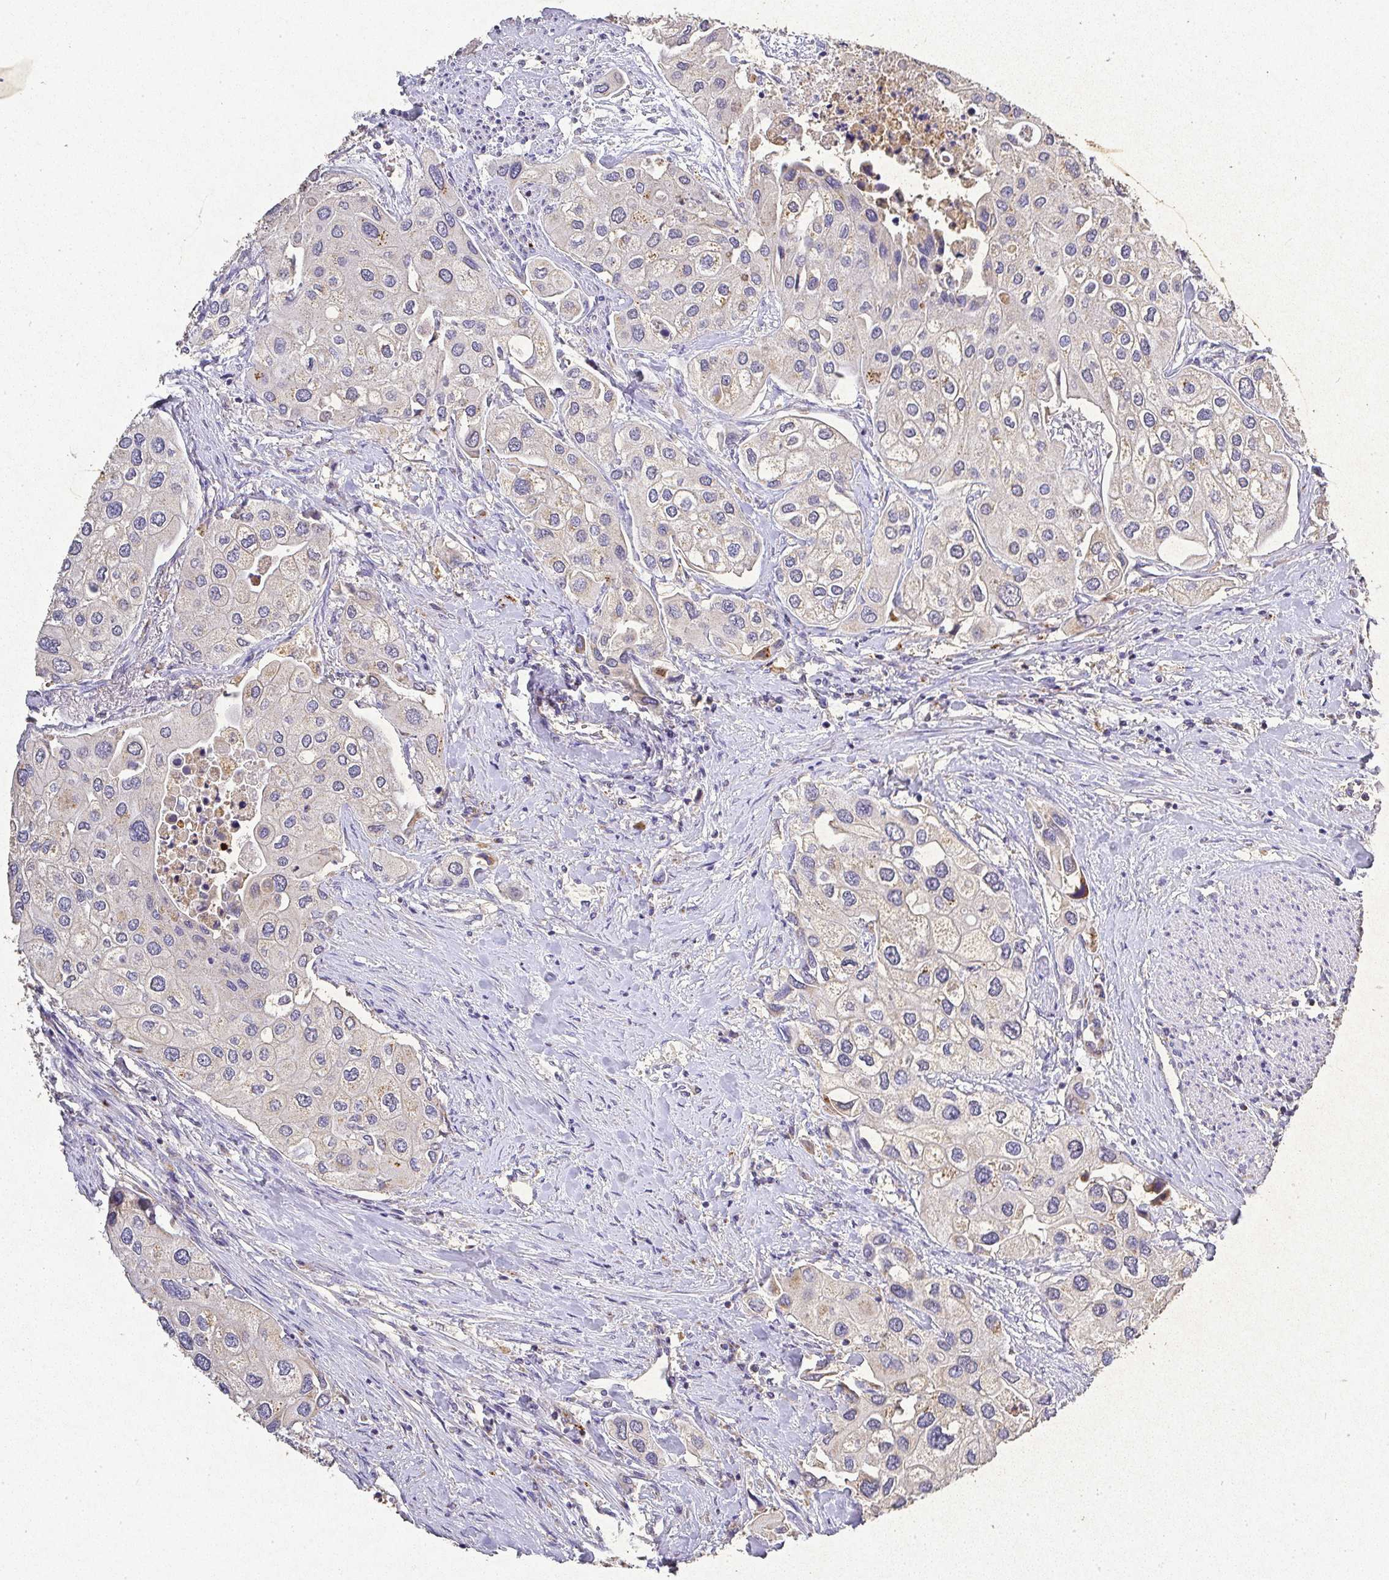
{"staining": {"intensity": "negative", "quantity": "none", "location": "none"}, "tissue": "urothelial cancer", "cell_type": "Tumor cells", "image_type": "cancer", "snomed": [{"axis": "morphology", "description": "Urothelial carcinoma, High grade"}, {"axis": "topography", "description": "Urinary bladder"}], "caption": "Protein analysis of high-grade urothelial carcinoma displays no significant expression in tumor cells. The staining is performed using DAB brown chromogen with nuclei counter-stained in using hematoxylin.", "gene": "RPS2", "patient": {"sex": "male", "age": 64}}